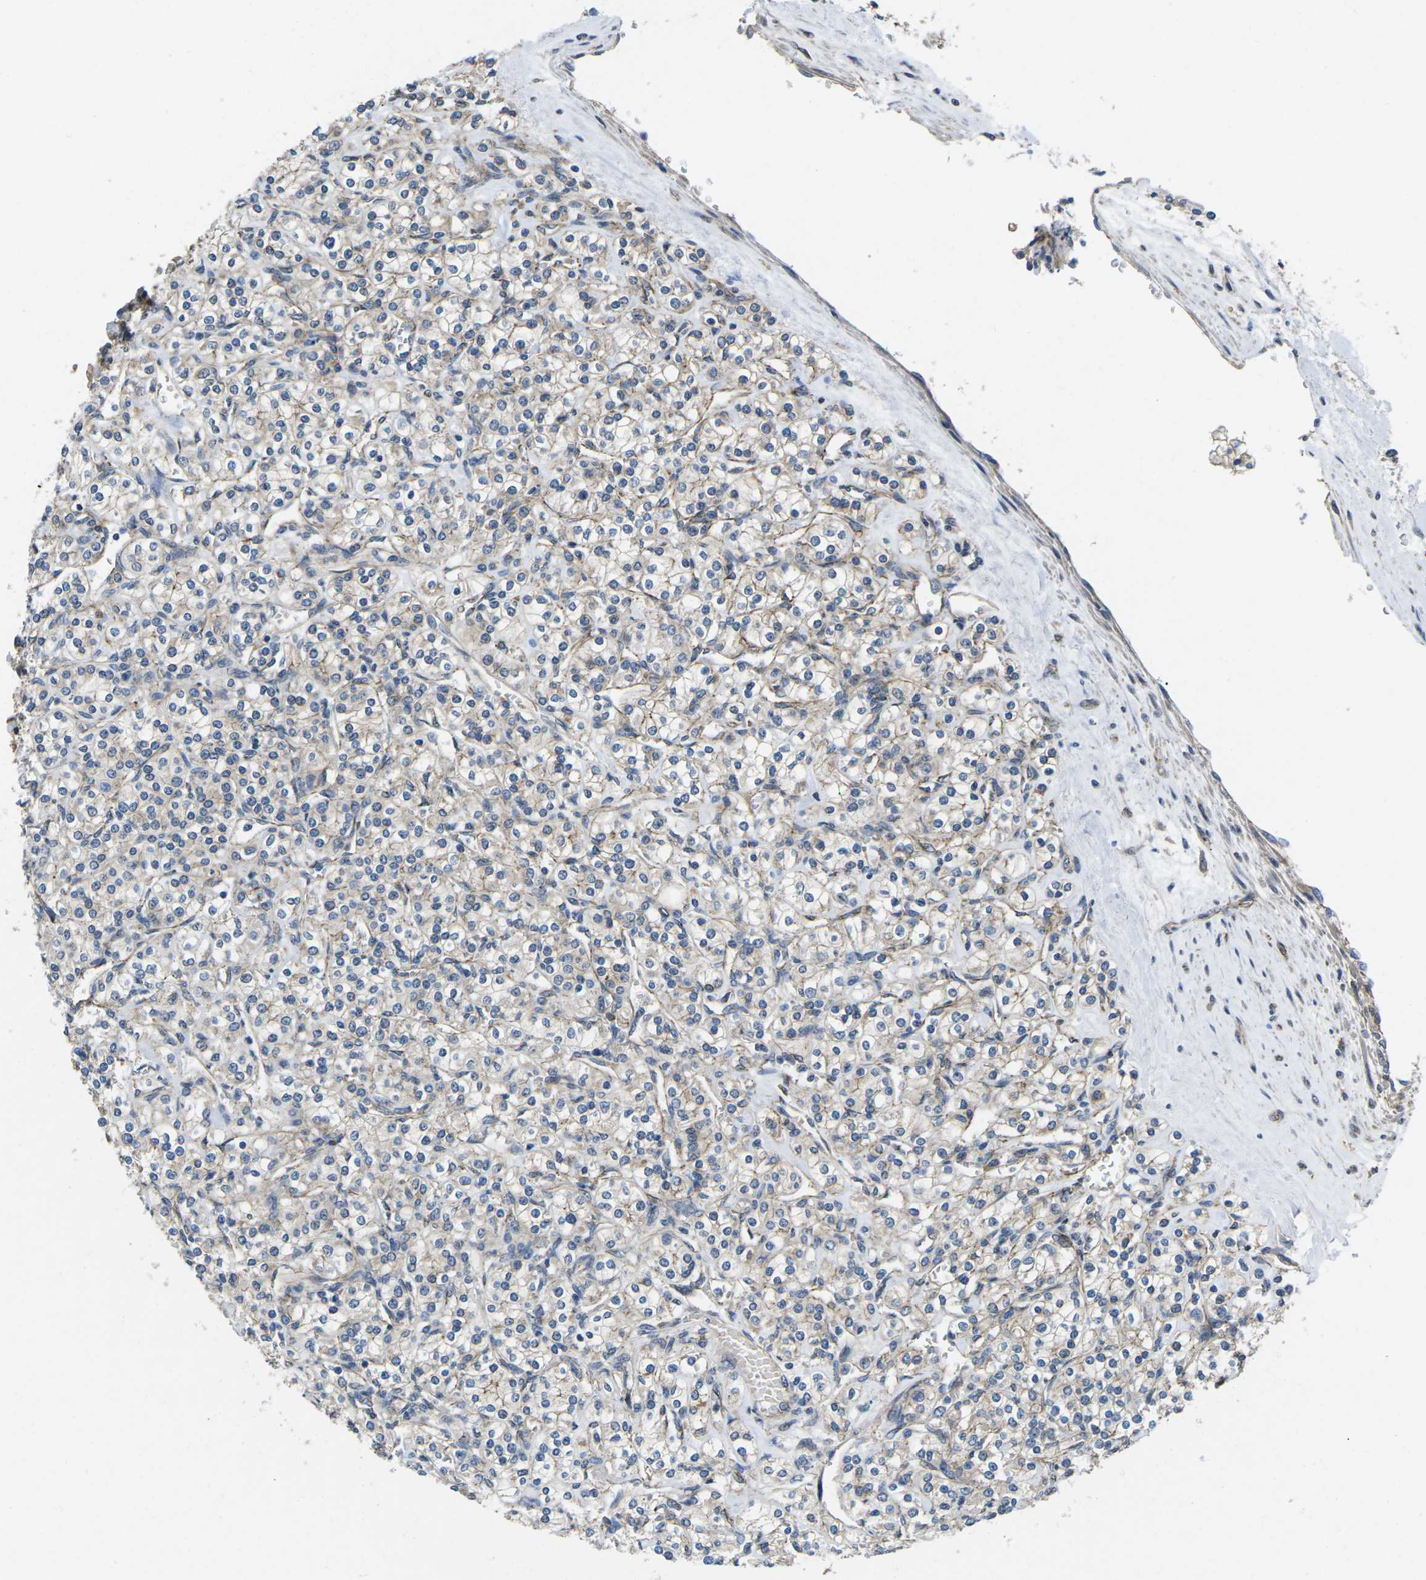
{"staining": {"intensity": "negative", "quantity": "none", "location": "none"}, "tissue": "renal cancer", "cell_type": "Tumor cells", "image_type": "cancer", "snomed": [{"axis": "morphology", "description": "Adenocarcinoma, NOS"}, {"axis": "topography", "description": "Kidney"}], "caption": "This is a histopathology image of IHC staining of renal adenocarcinoma, which shows no positivity in tumor cells.", "gene": "CTNND1", "patient": {"sex": "male", "age": 77}}